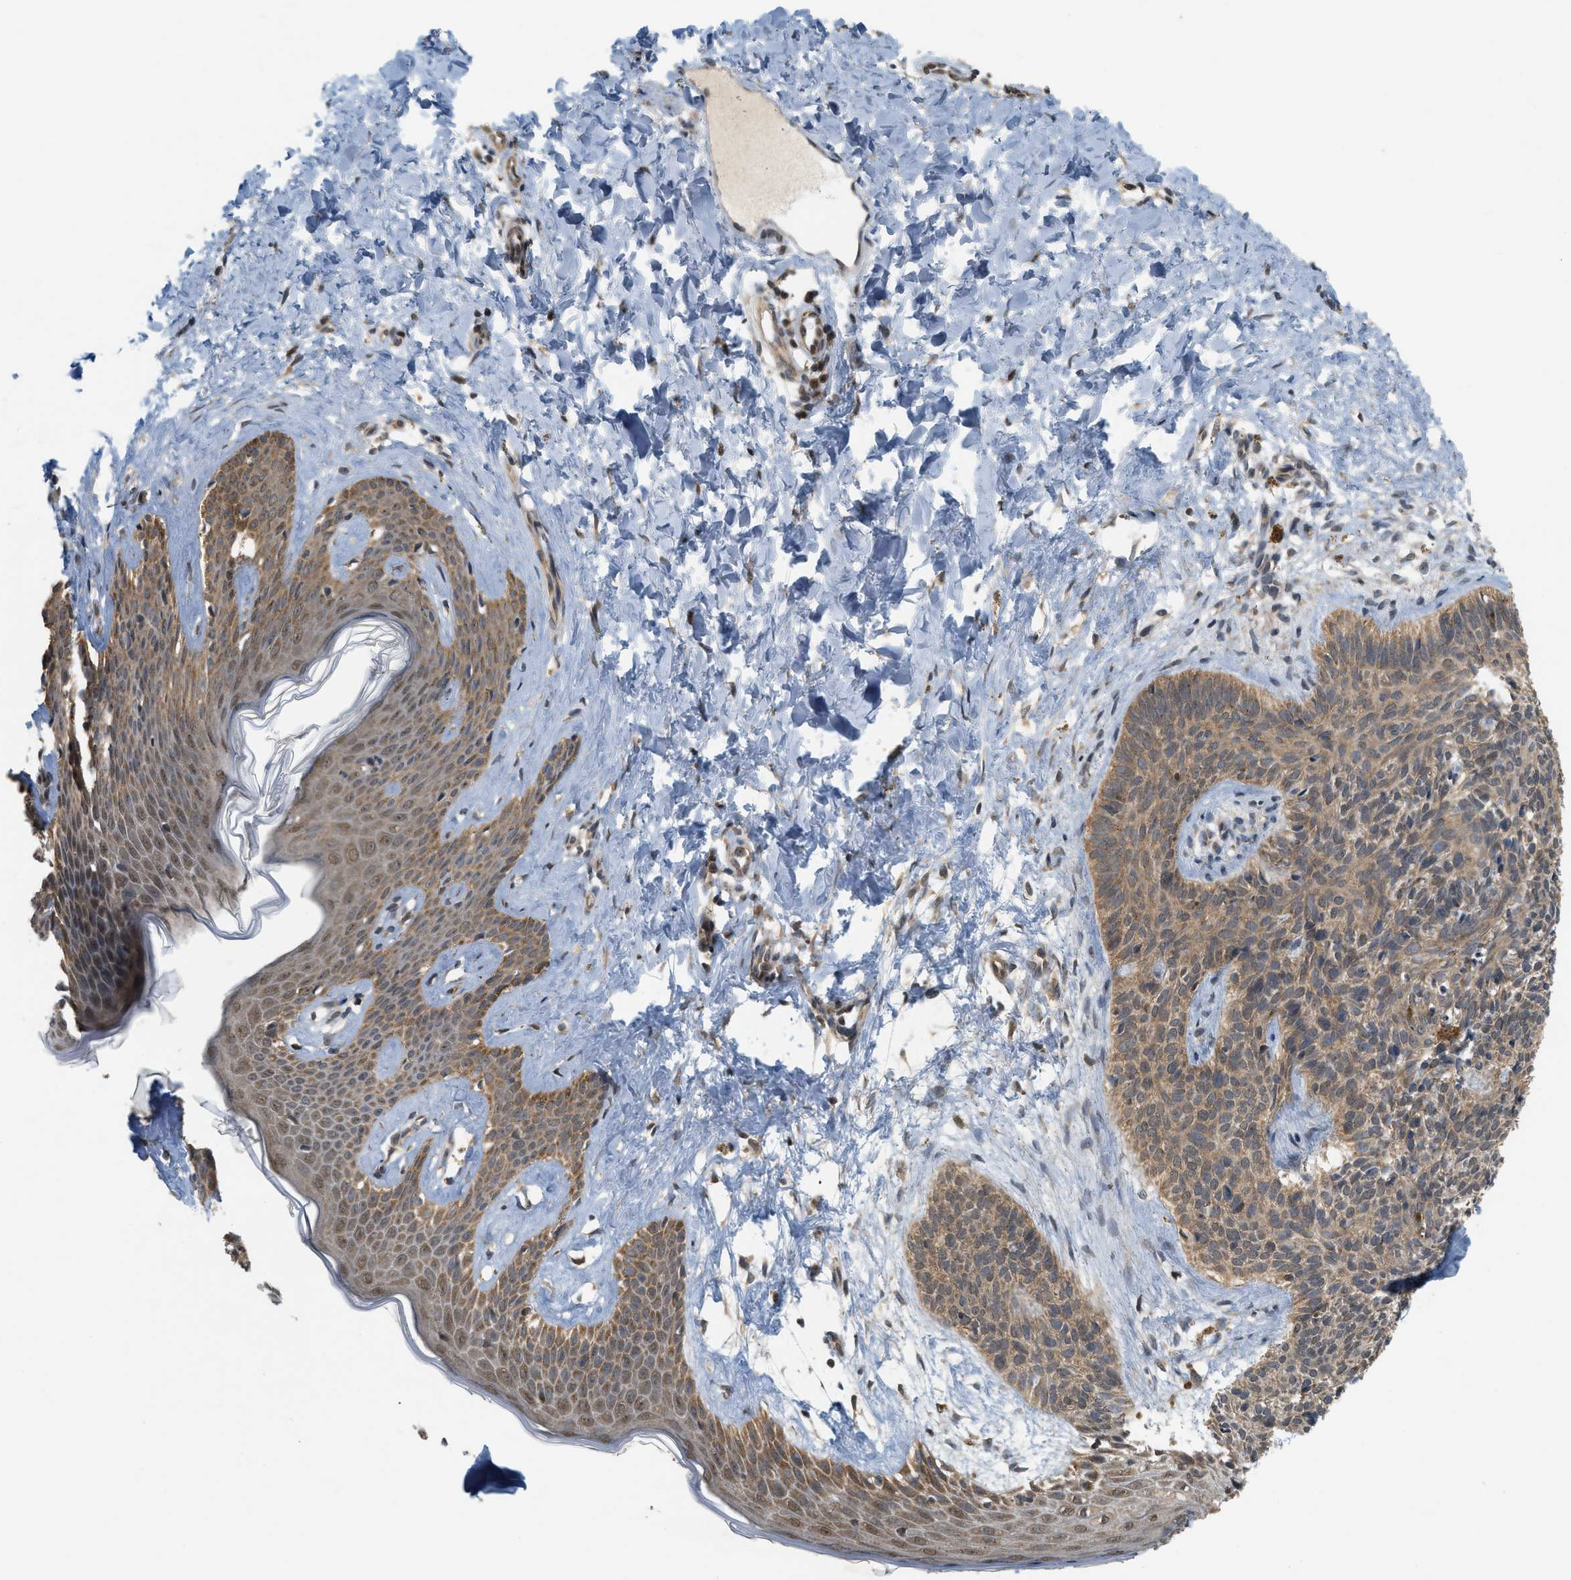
{"staining": {"intensity": "moderate", "quantity": ">75%", "location": "cytoplasmic/membranous"}, "tissue": "skin cancer", "cell_type": "Tumor cells", "image_type": "cancer", "snomed": [{"axis": "morphology", "description": "Basal cell carcinoma"}, {"axis": "topography", "description": "Skin"}], "caption": "High-magnification brightfield microscopy of basal cell carcinoma (skin) stained with DAB (brown) and counterstained with hematoxylin (blue). tumor cells exhibit moderate cytoplasmic/membranous expression is present in approximately>75% of cells.", "gene": "PRKD1", "patient": {"sex": "male", "age": 60}}